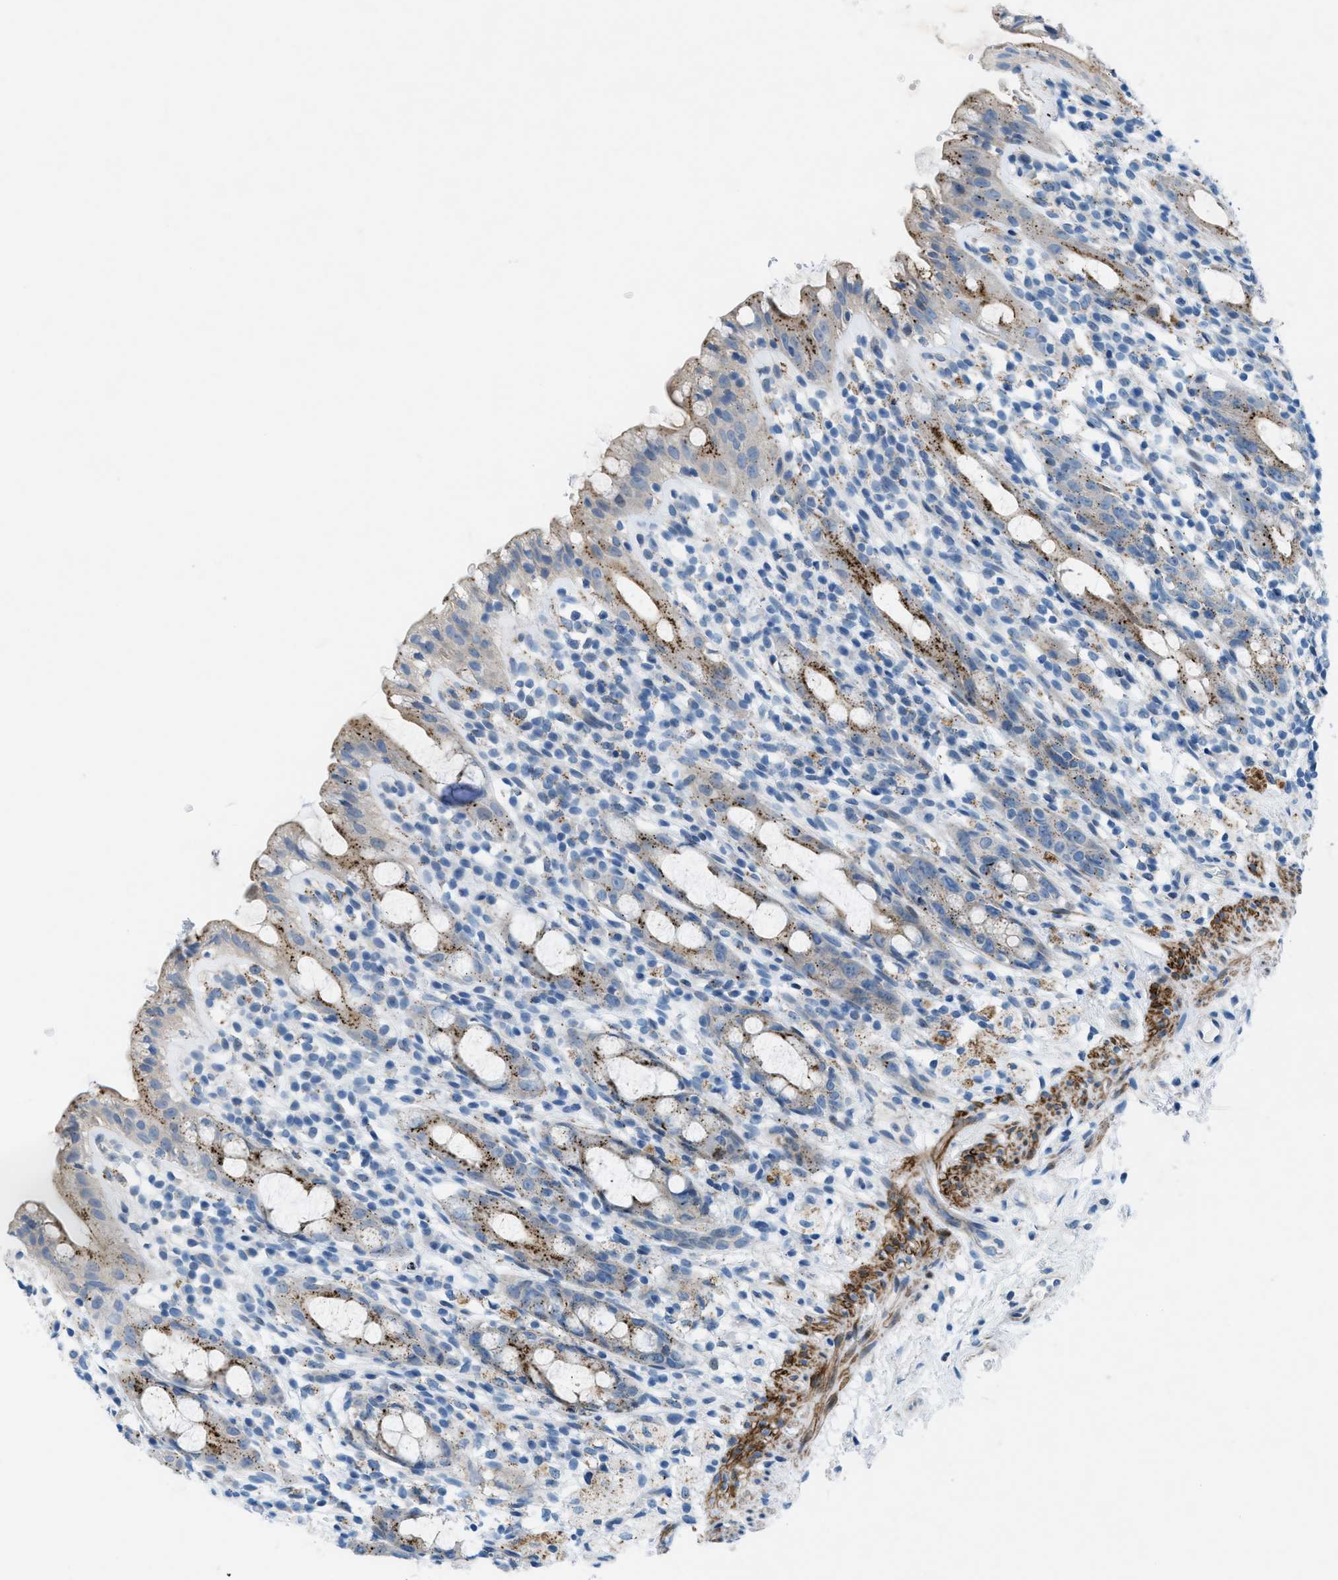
{"staining": {"intensity": "moderate", "quantity": "25%-75%", "location": "cytoplasmic/membranous"}, "tissue": "rectum", "cell_type": "Glandular cells", "image_type": "normal", "snomed": [{"axis": "morphology", "description": "Normal tissue, NOS"}, {"axis": "topography", "description": "Rectum"}], "caption": "Immunohistochemistry staining of benign rectum, which displays medium levels of moderate cytoplasmic/membranous staining in about 25%-75% of glandular cells indicating moderate cytoplasmic/membranous protein staining. The staining was performed using DAB (3,3'-diaminobenzidine) (brown) for protein detection and nuclei were counterstained in hematoxylin (blue).", "gene": "MFSD13A", "patient": {"sex": "male", "age": 44}}